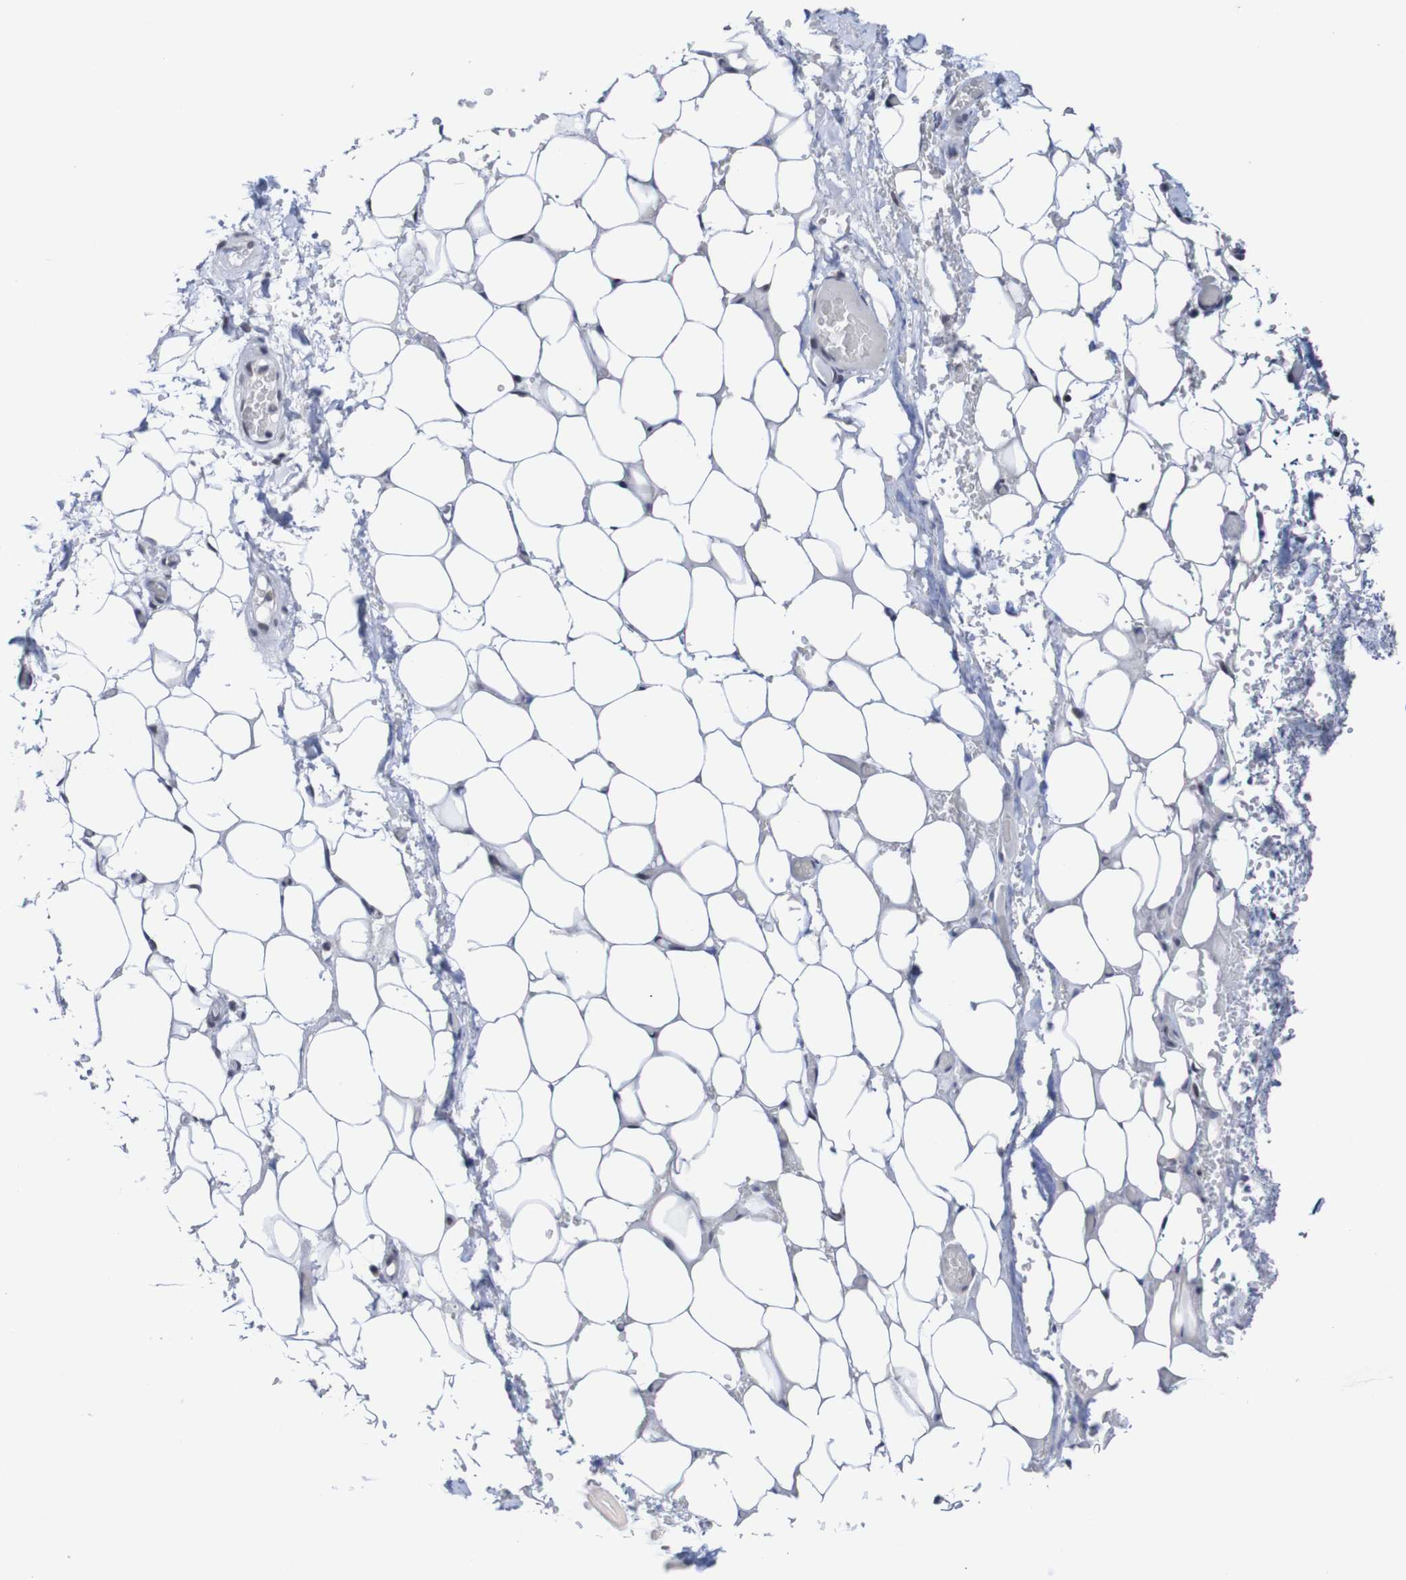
{"staining": {"intensity": "negative", "quantity": "none", "location": "none"}, "tissue": "adipose tissue", "cell_type": "Adipocytes", "image_type": "normal", "snomed": [{"axis": "morphology", "description": "Normal tissue, NOS"}, {"axis": "morphology", "description": "Adenocarcinoma, NOS"}, {"axis": "topography", "description": "Esophagus"}], "caption": "DAB (3,3'-diaminobenzidine) immunohistochemical staining of normal human adipose tissue shows no significant staining in adipocytes.", "gene": "CDC5L", "patient": {"sex": "male", "age": 62}}